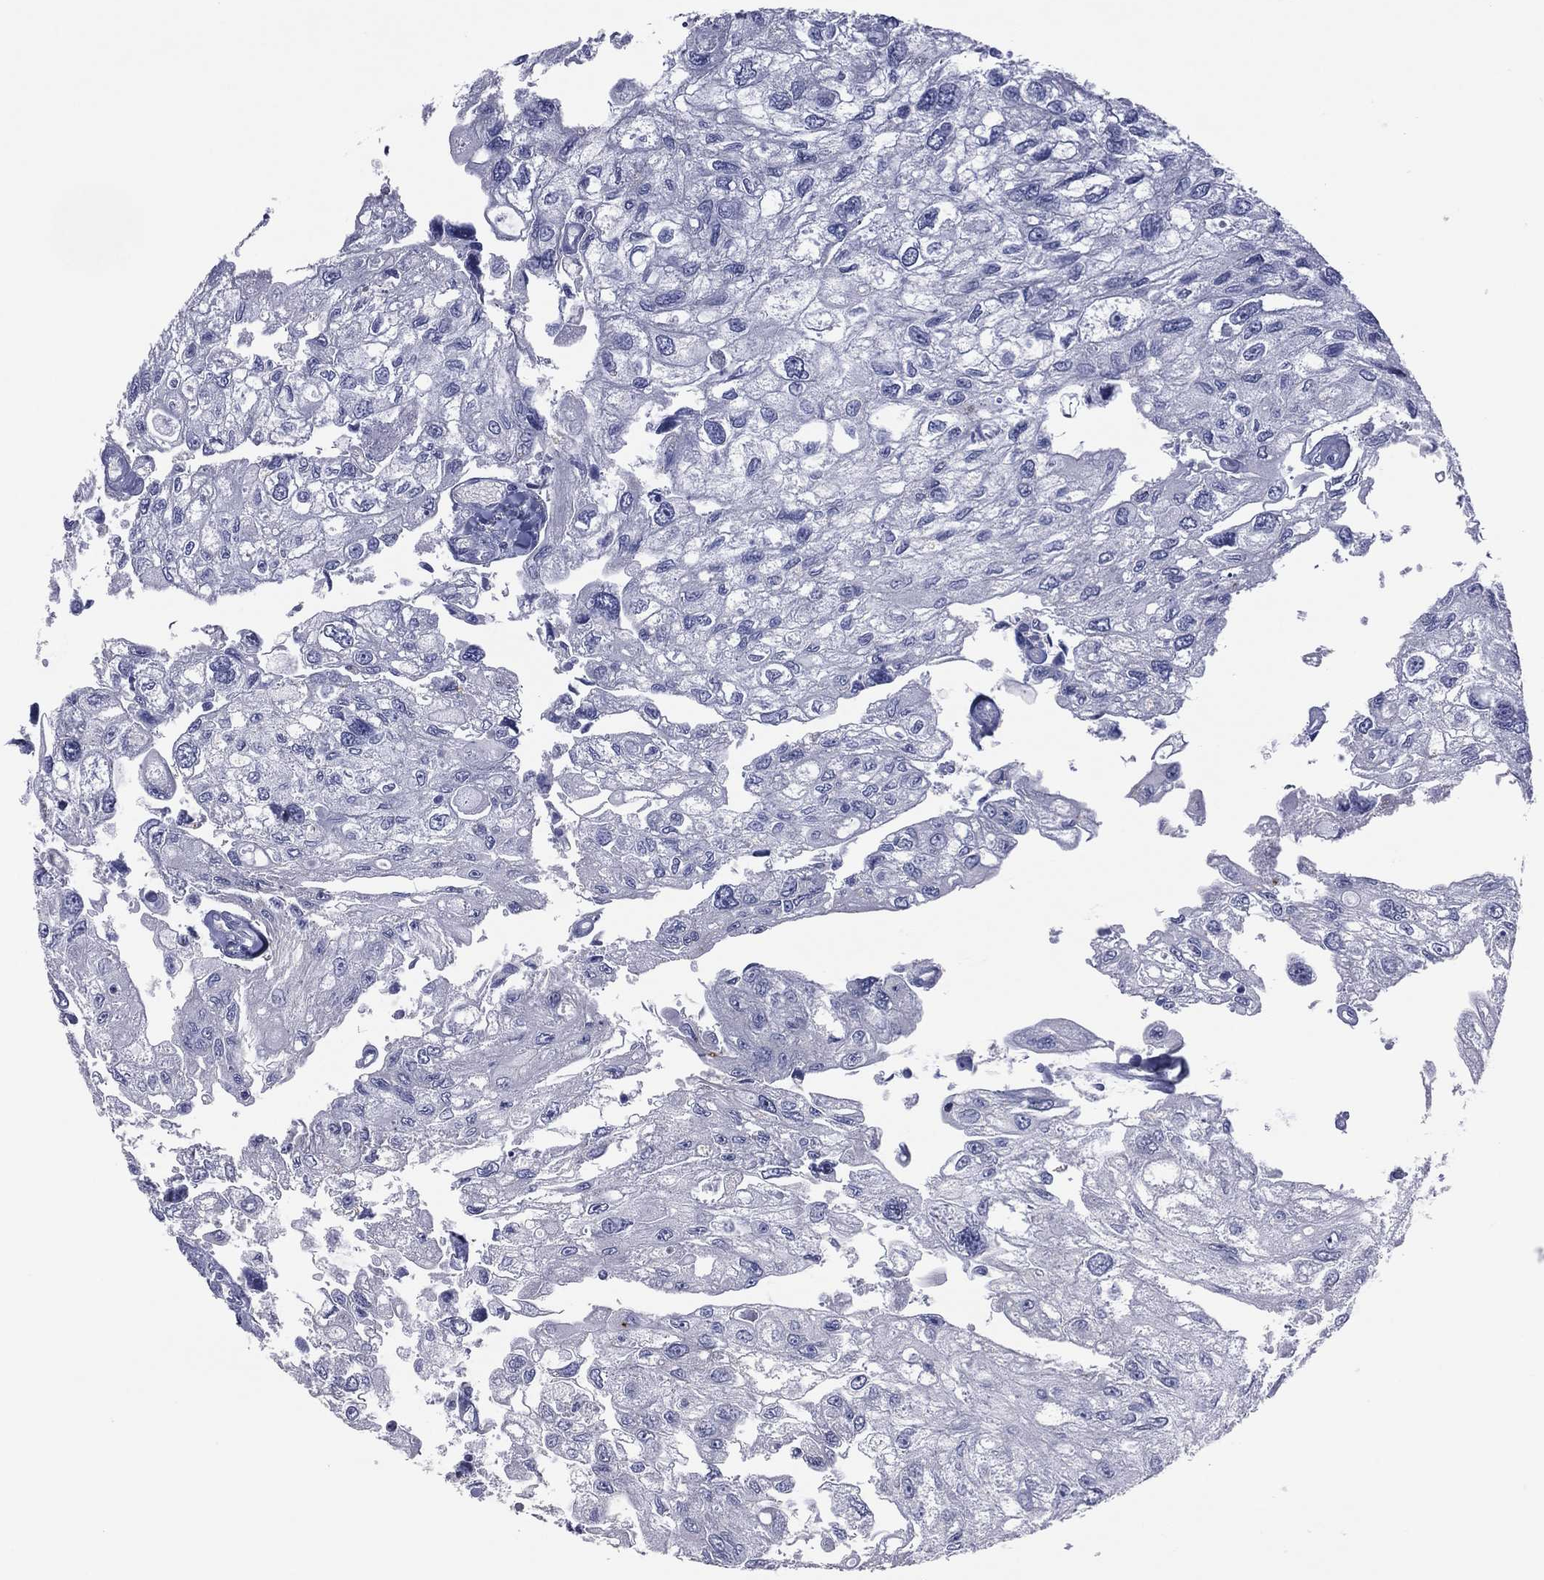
{"staining": {"intensity": "negative", "quantity": "none", "location": "none"}, "tissue": "urothelial cancer", "cell_type": "Tumor cells", "image_type": "cancer", "snomed": [{"axis": "morphology", "description": "Urothelial carcinoma, High grade"}, {"axis": "topography", "description": "Urinary bladder"}], "caption": "A micrograph of human urothelial cancer is negative for staining in tumor cells. Nuclei are stained in blue.", "gene": "MLN", "patient": {"sex": "male", "age": 59}}